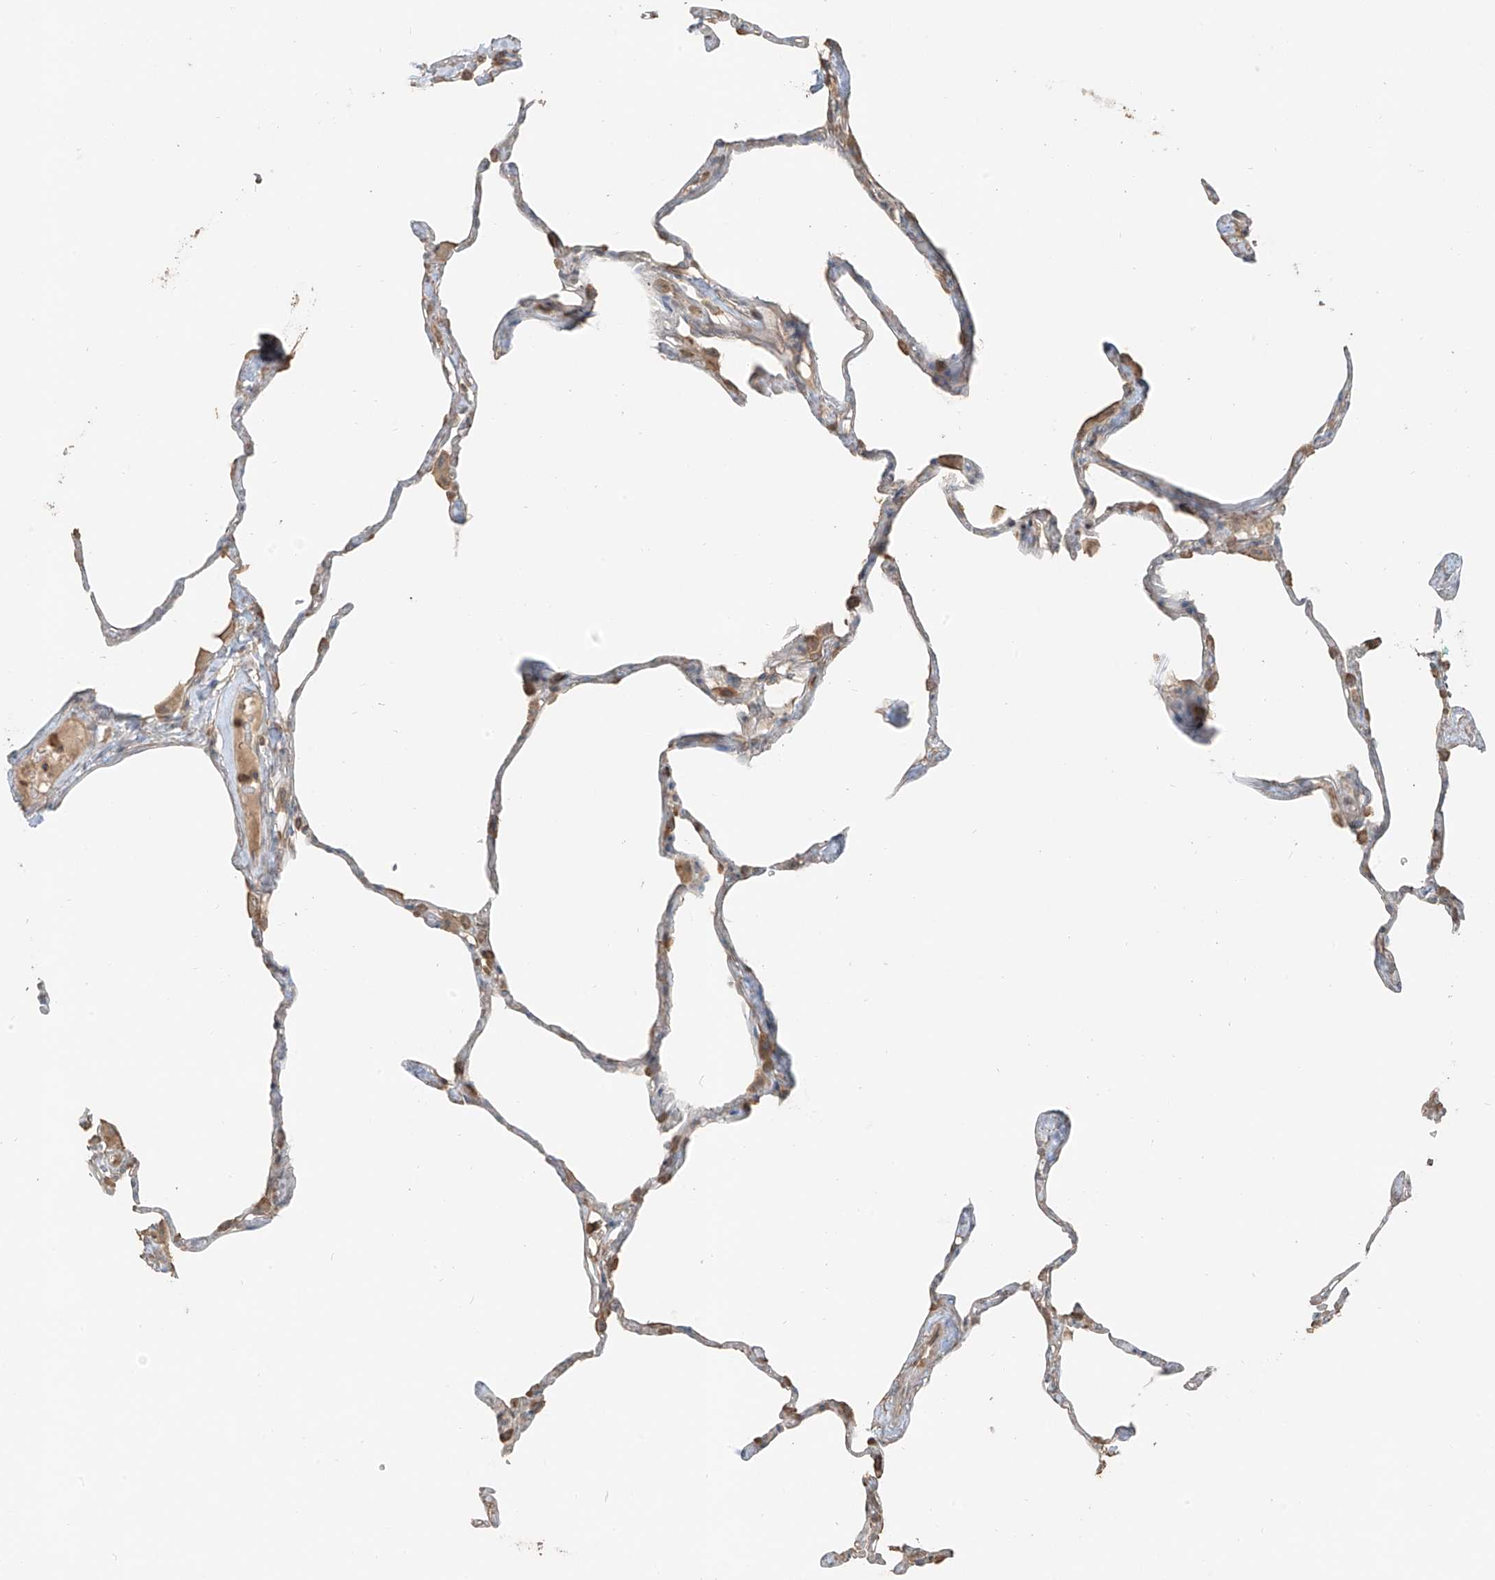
{"staining": {"intensity": "weak", "quantity": "<25%", "location": "cytoplasmic/membranous"}, "tissue": "lung", "cell_type": "Alveolar cells", "image_type": "normal", "snomed": [{"axis": "morphology", "description": "Normal tissue, NOS"}, {"axis": "topography", "description": "Lung"}], "caption": "This histopathology image is of unremarkable lung stained with immunohistochemistry (IHC) to label a protein in brown with the nuclei are counter-stained blue. There is no positivity in alveolar cells.", "gene": "RFTN2", "patient": {"sex": "male", "age": 65}}